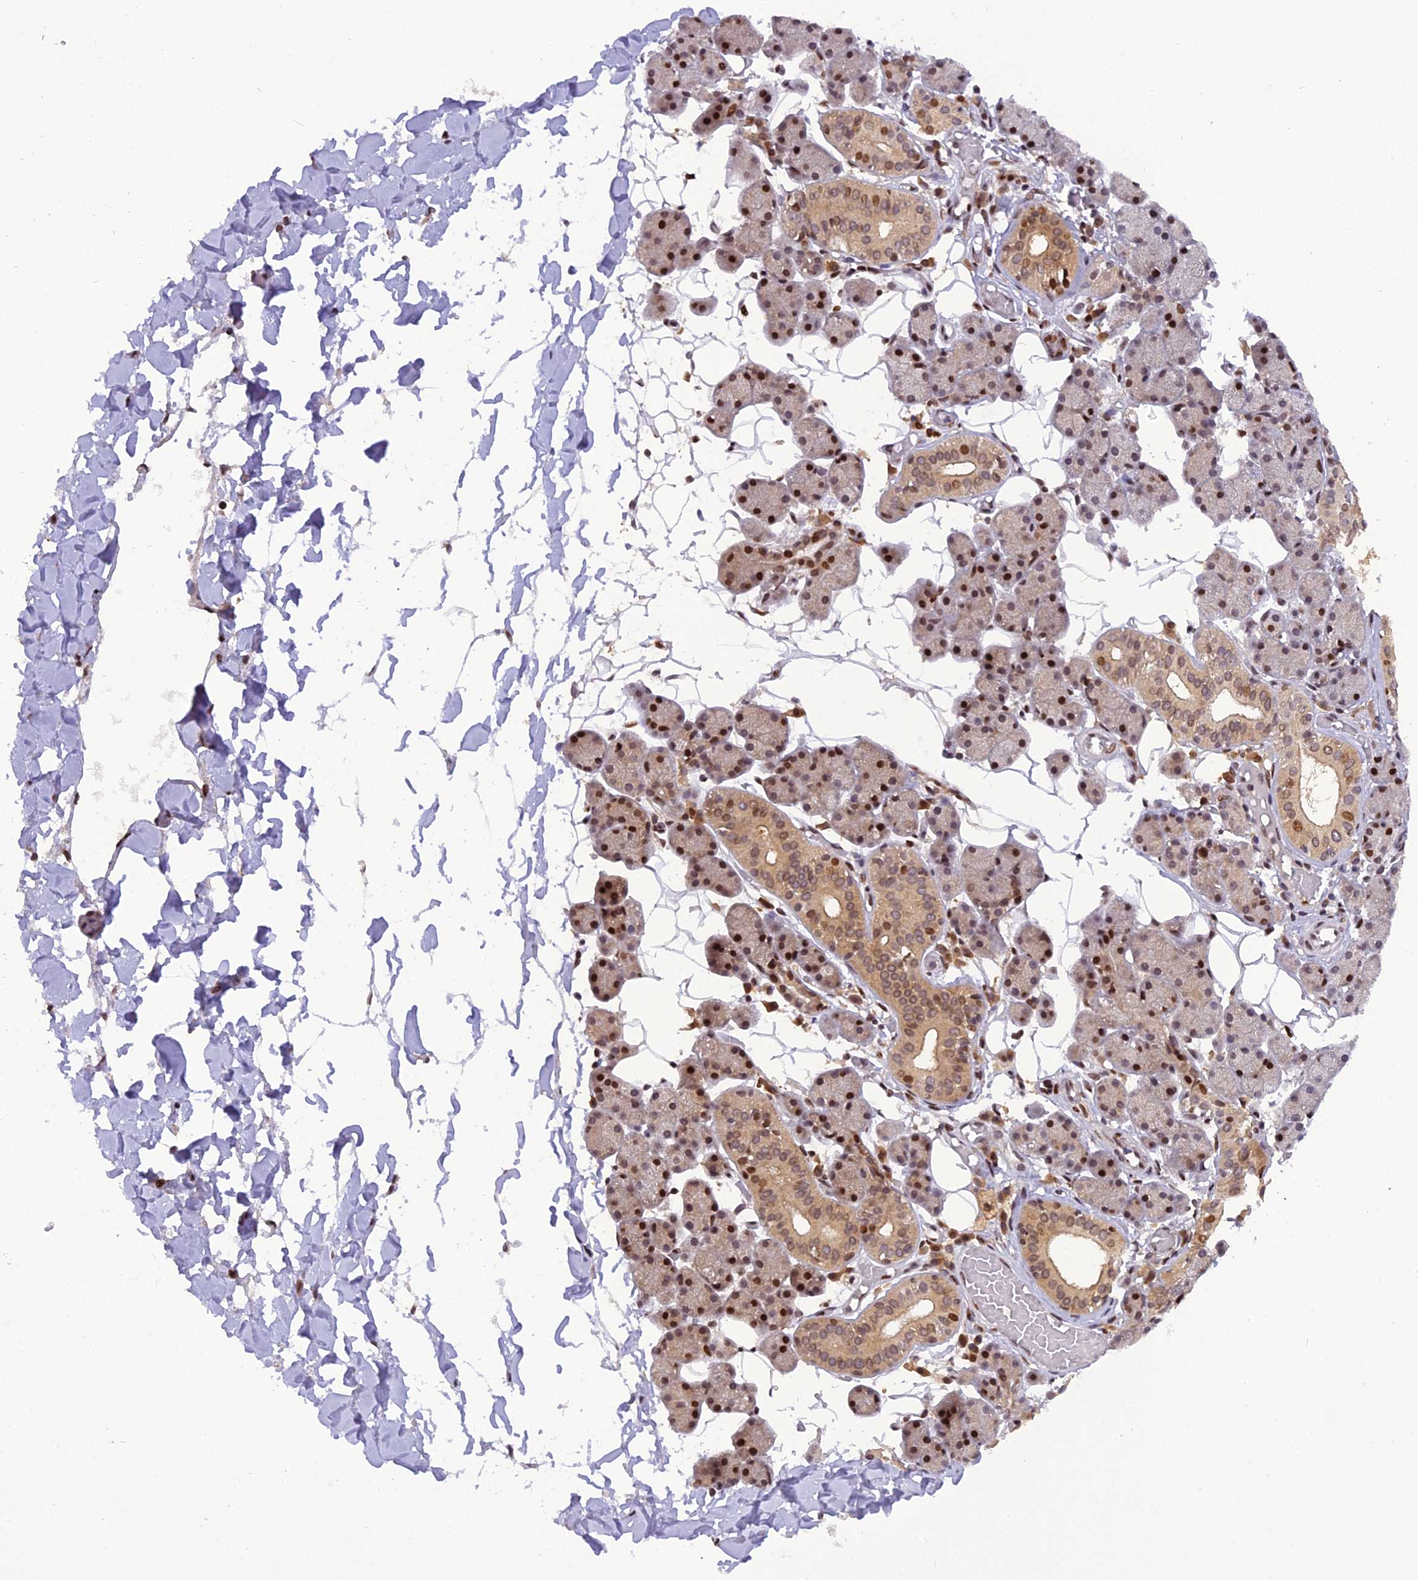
{"staining": {"intensity": "moderate", "quantity": ">75%", "location": "cytoplasmic/membranous,nuclear"}, "tissue": "salivary gland", "cell_type": "Glandular cells", "image_type": "normal", "snomed": [{"axis": "morphology", "description": "Normal tissue, NOS"}, {"axis": "topography", "description": "Salivary gland"}], "caption": "Brown immunohistochemical staining in benign salivary gland demonstrates moderate cytoplasmic/membranous,nuclear expression in approximately >75% of glandular cells. Nuclei are stained in blue.", "gene": "RABGGTA", "patient": {"sex": "female", "age": 33}}